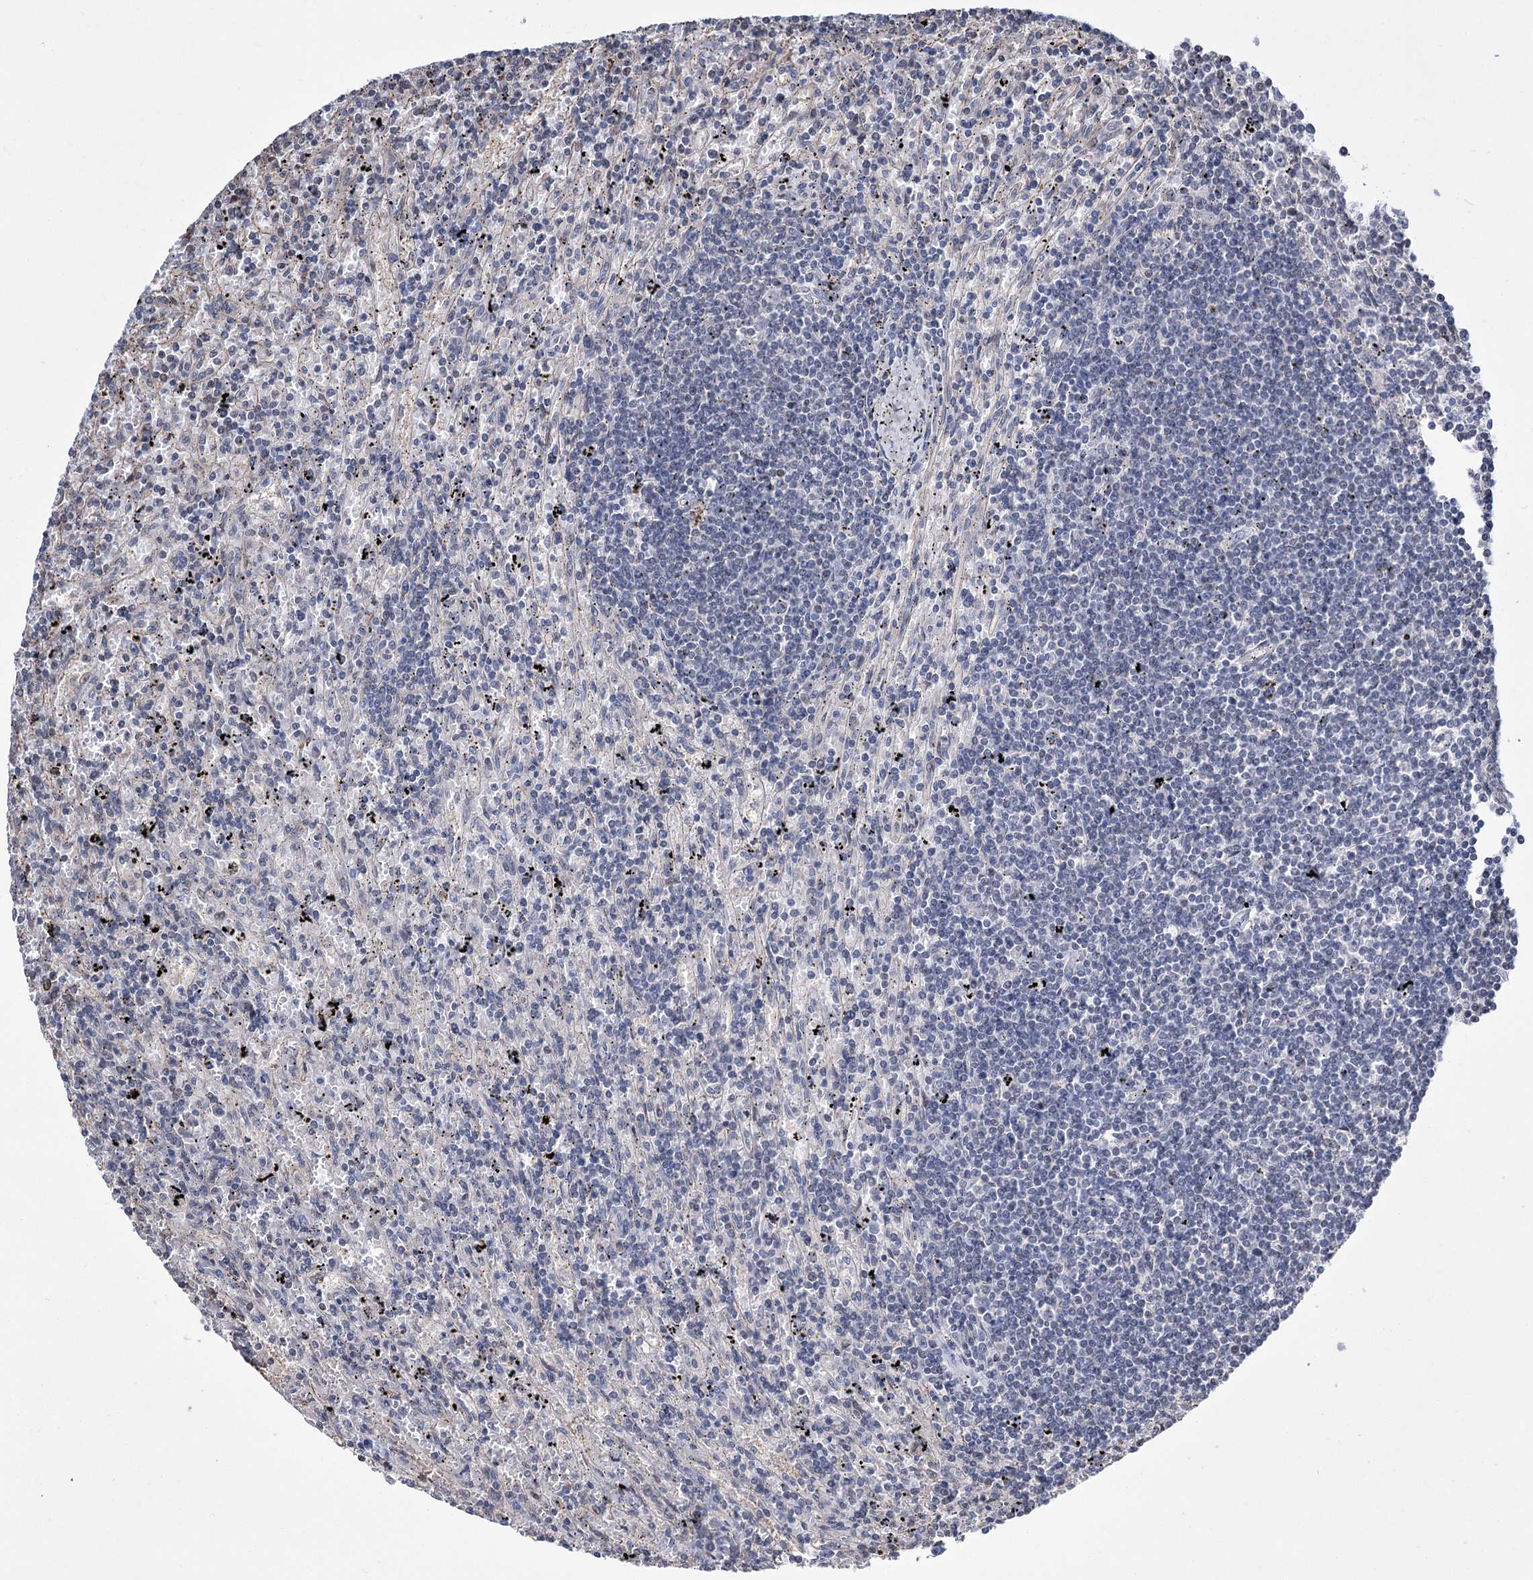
{"staining": {"intensity": "negative", "quantity": "none", "location": "none"}, "tissue": "lymphoma", "cell_type": "Tumor cells", "image_type": "cancer", "snomed": [{"axis": "morphology", "description": "Malignant lymphoma, non-Hodgkin's type, Low grade"}, {"axis": "topography", "description": "Spleen"}], "caption": "DAB (3,3'-diaminobenzidine) immunohistochemical staining of human low-grade malignant lymphoma, non-Hodgkin's type demonstrates no significant staining in tumor cells.", "gene": "CHMP7", "patient": {"sex": "male", "age": 76}}